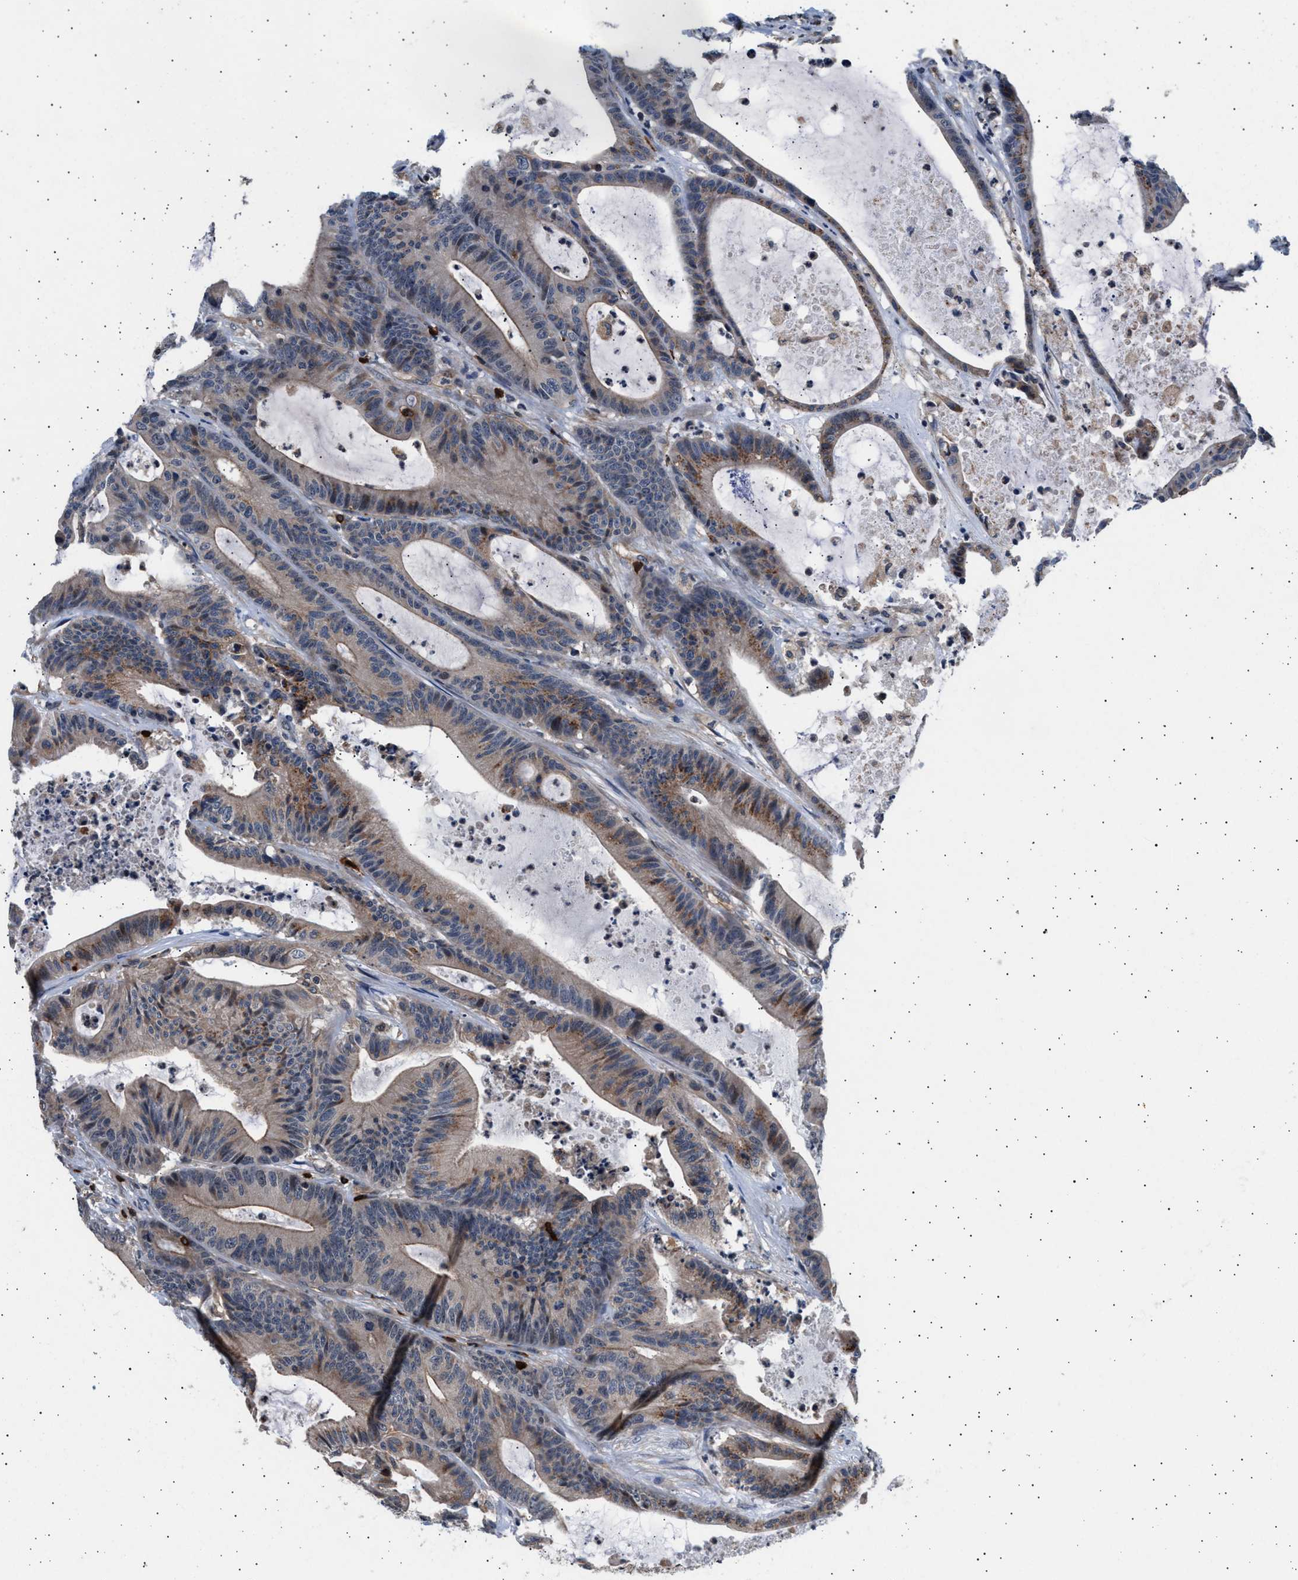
{"staining": {"intensity": "moderate", "quantity": "25%-75%", "location": "cytoplasmic/membranous"}, "tissue": "colorectal cancer", "cell_type": "Tumor cells", "image_type": "cancer", "snomed": [{"axis": "morphology", "description": "Adenocarcinoma, NOS"}, {"axis": "topography", "description": "Colon"}], "caption": "Immunohistochemistry (IHC) of colorectal adenocarcinoma exhibits medium levels of moderate cytoplasmic/membranous staining in approximately 25%-75% of tumor cells.", "gene": "GRAP2", "patient": {"sex": "female", "age": 84}}